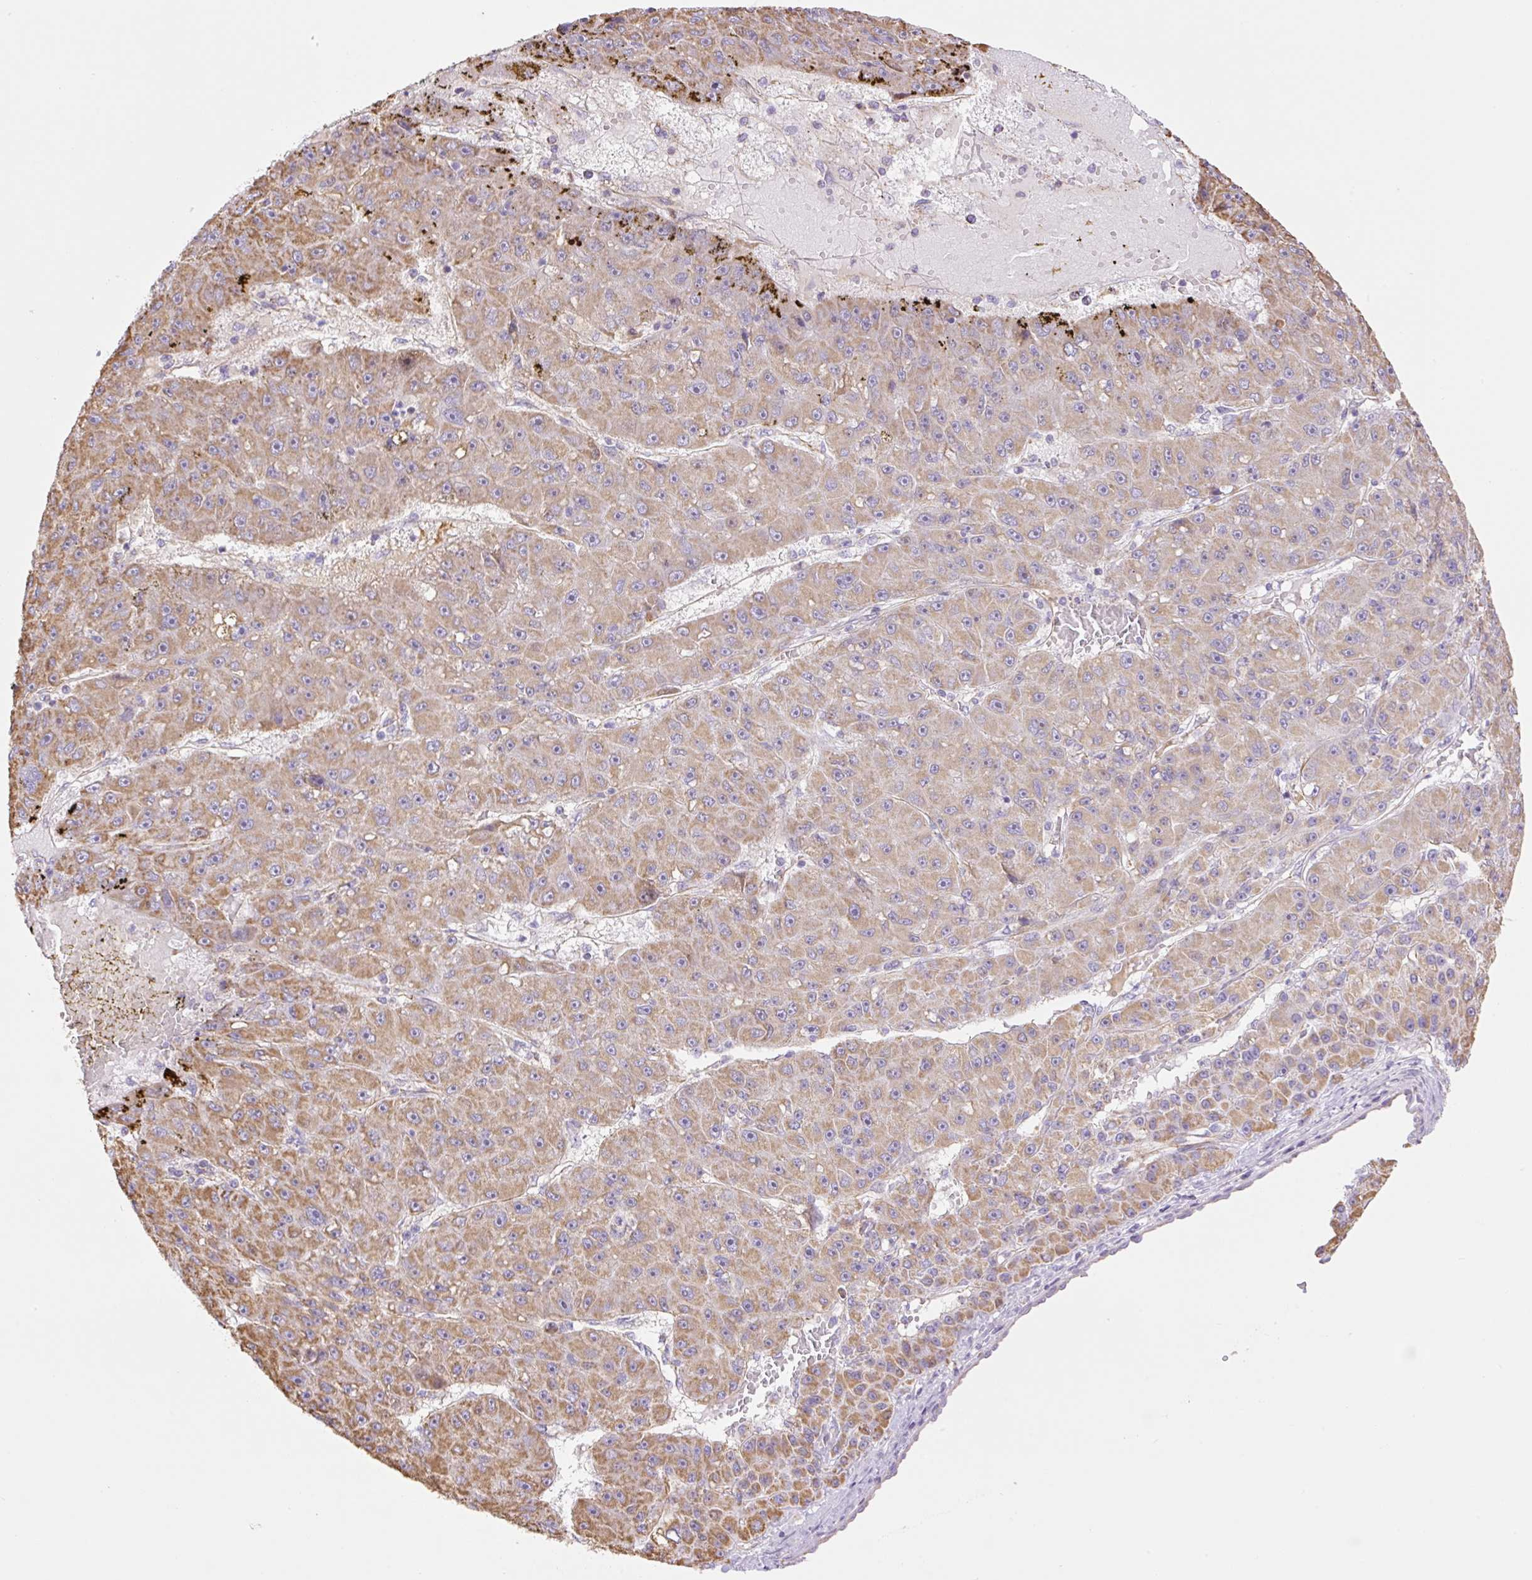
{"staining": {"intensity": "moderate", "quantity": ">75%", "location": "cytoplasmic/membranous"}, "tissue": "liver cancer", "cell_type": "Tumor cells", "image_type": "cancer", "snomed": [{"axis": "morphology", "description": "Carcinoma, Hepatocellular, NOS"}, {"axis": "topography", "description": "Liver"}], "caption": "The immunohistochemical stain highlights moderate cytoplasmic/membranous positivity in tumor cells of hepatocellular carcinoma (liver) tissue.", "gene": "ESAM", "patient": {"sex": "male", "age": 67}}